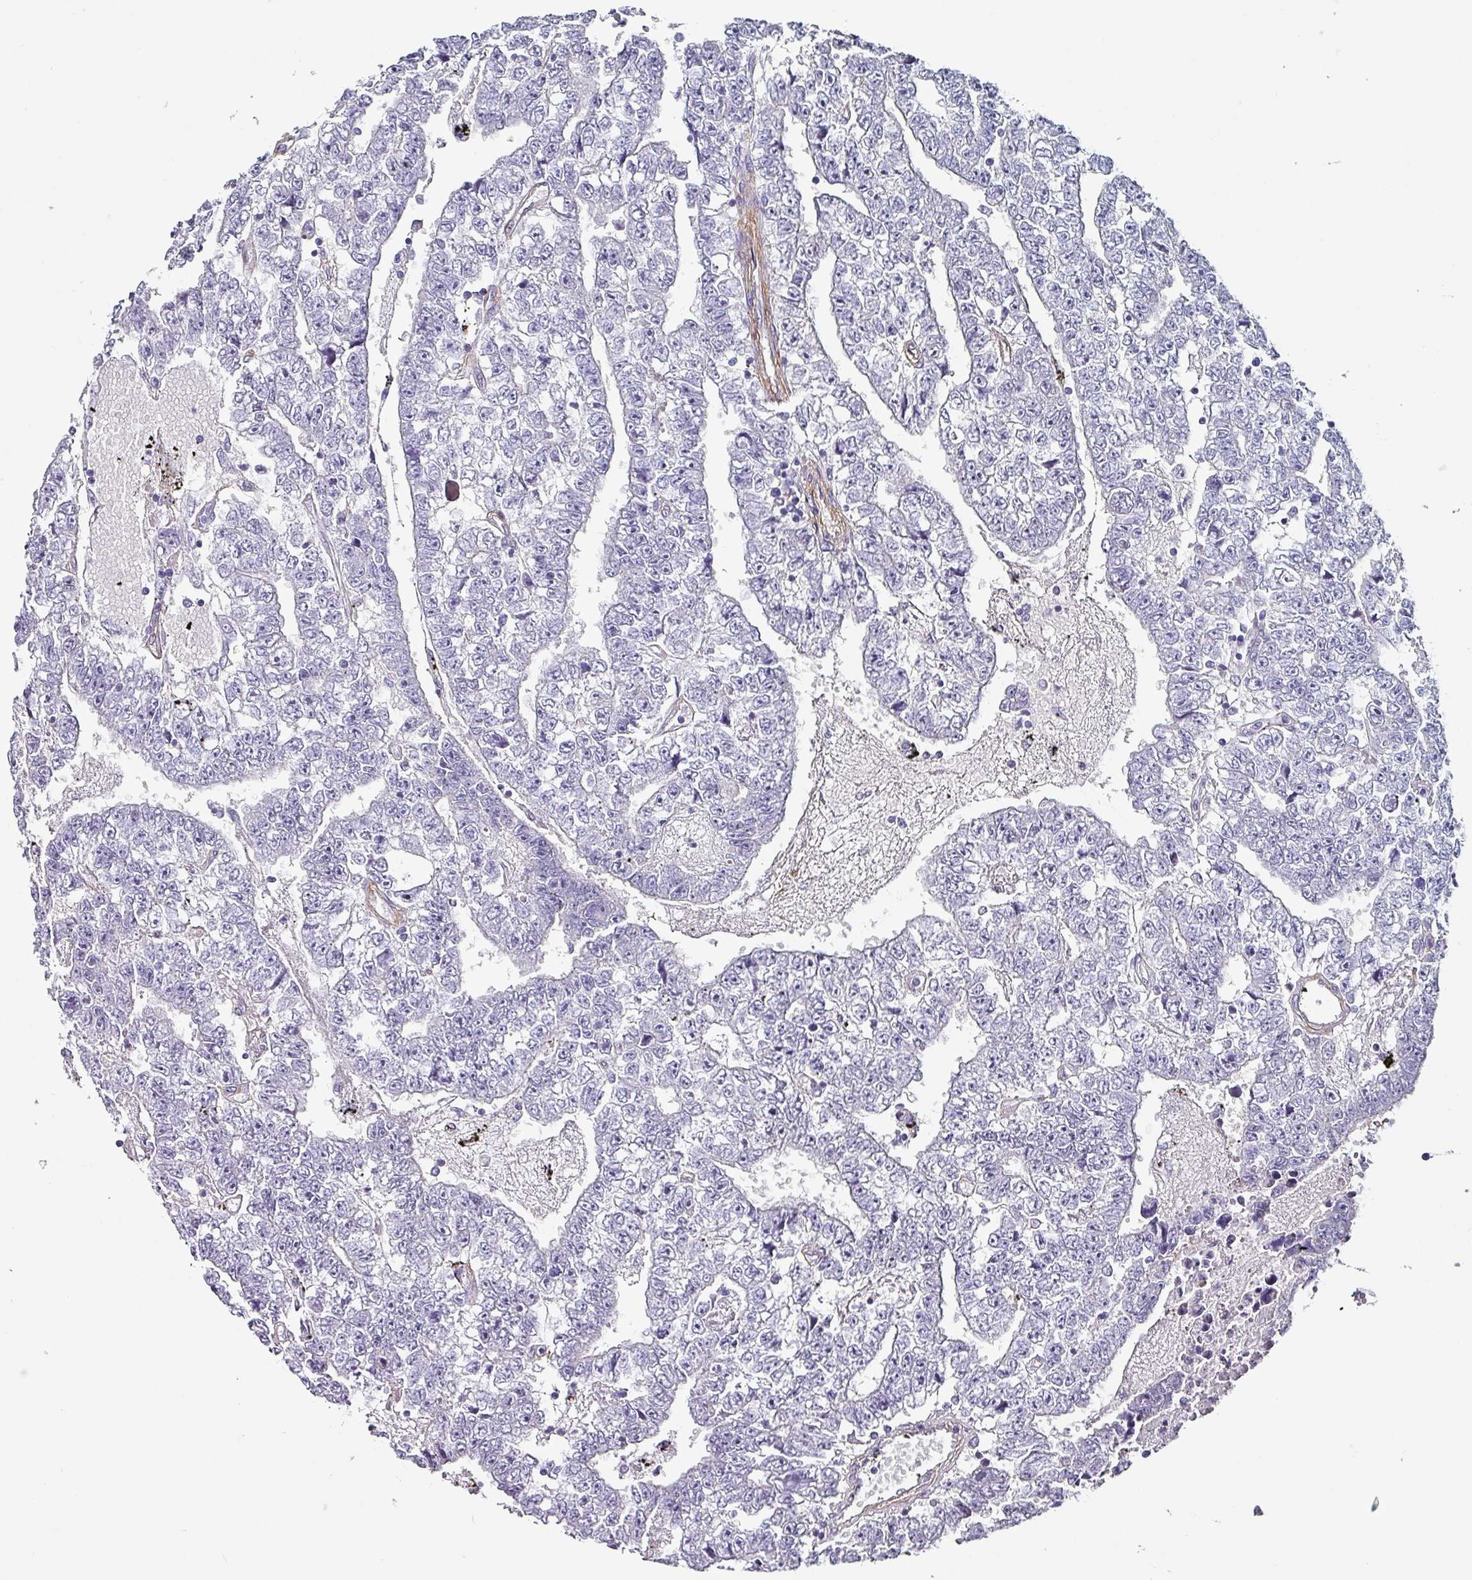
{"staining": {"intensity": "negative", "quantity": "none", "location": "none"}, "tissue": "testis cancer", "cell_type": "Tumor cells", "image_type": "cancer", "snomed": [{"axis": "morphology", "description": "Carcinoma, Embryonal, NOS"}, {"axis": "topography", "description": "Testis"}], "caption": "Testis cancer (embryonal carcinoma) stained for a protein using immunohistochemistry (IHC) exhibits no staining tumor cells.", "gene": "ZNF816-ZNF321P", "patient": {"sex": "male", "age": 25}}